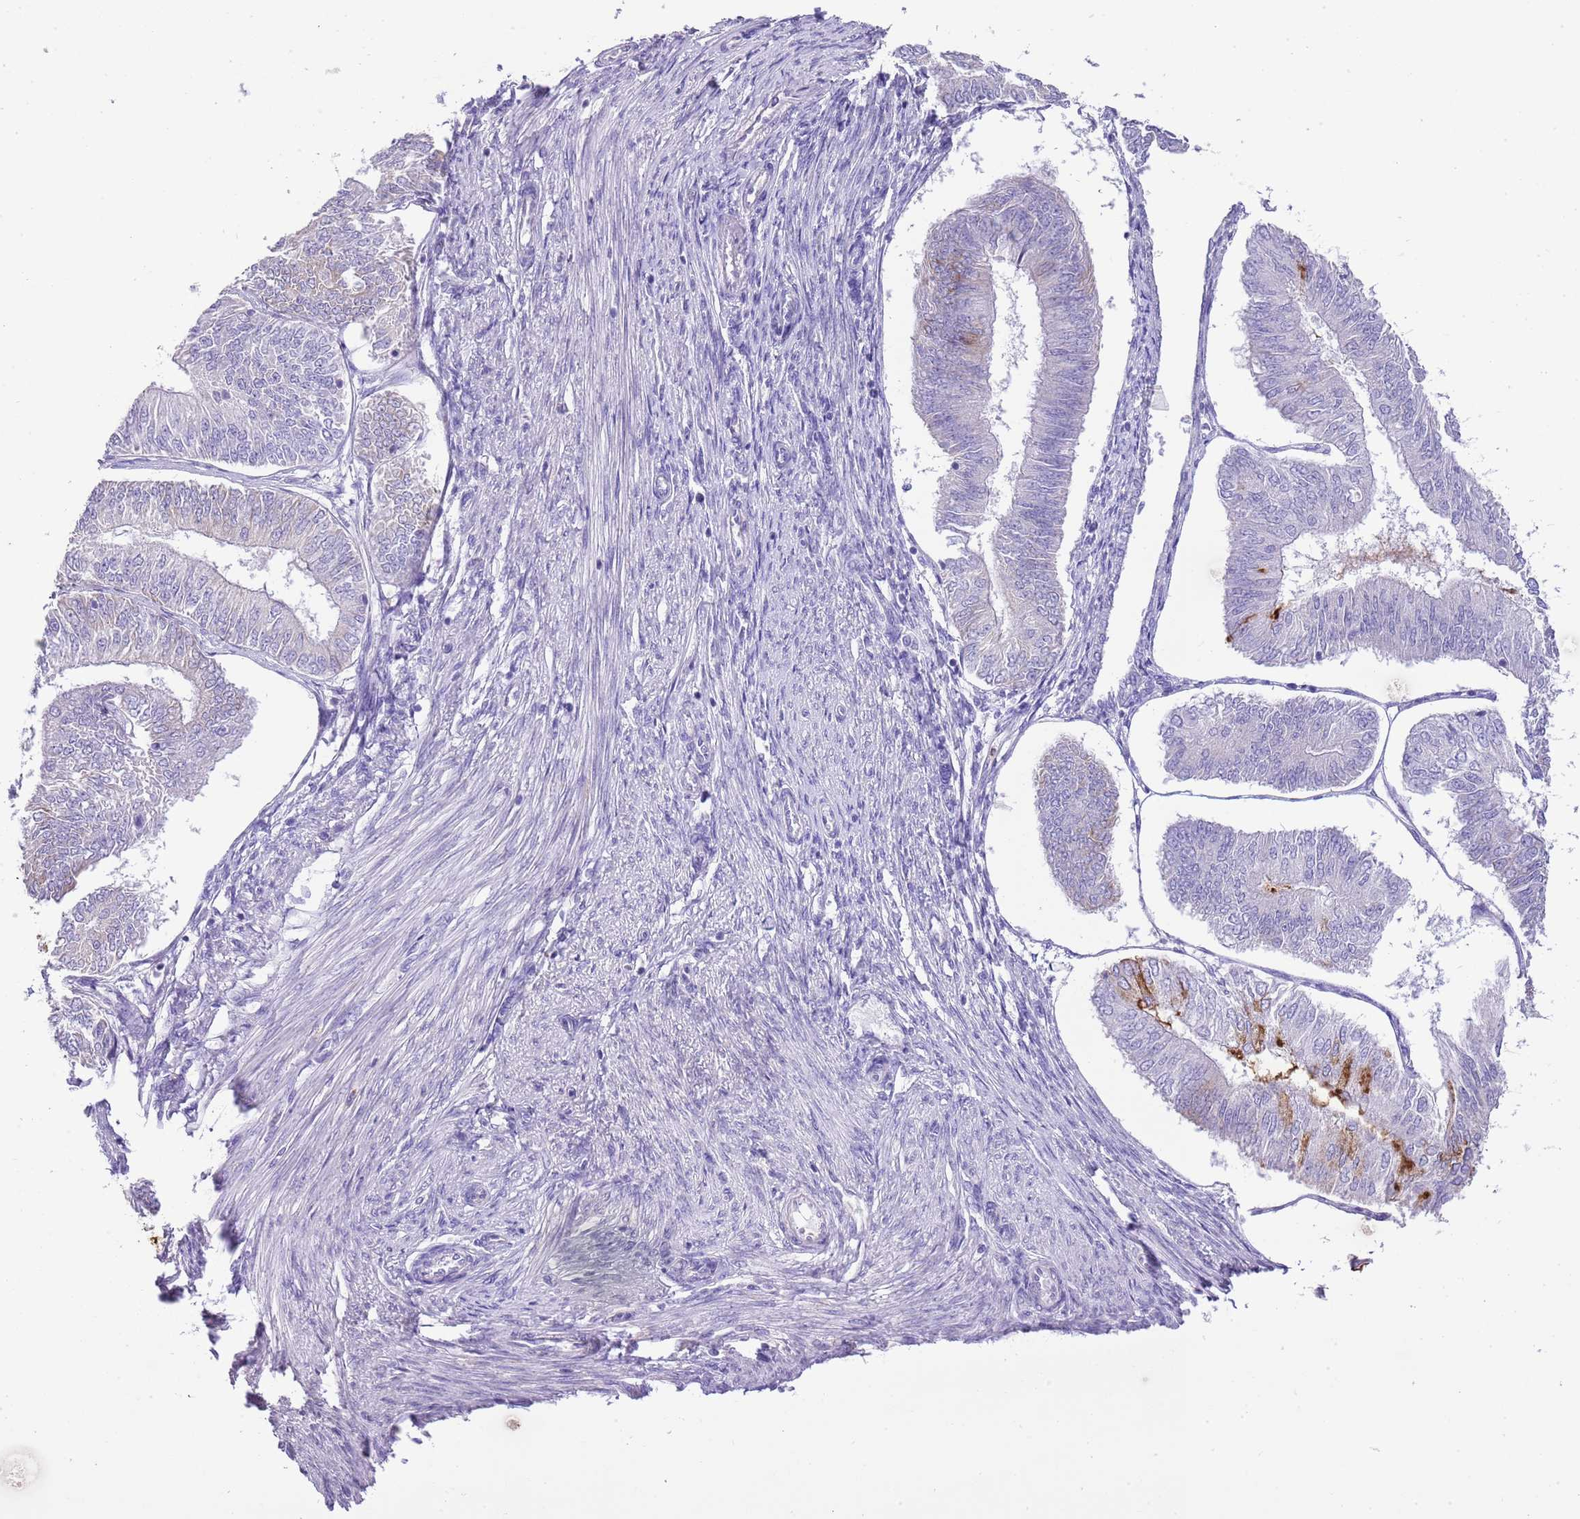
{"staining": {"intensity": "moderate", "quantity": "<25%", "location": "cytoplasmic/membranous"}, "tissue": "endometrial cancer", "cell_type": "Tumor cells", "image_type": "cancer", "snomed": [{"axis": "morphology", "description": "Adenocarcinoma, NOS"}, {"axis": "topography", "description": "Endometrium"}], "caption": "Adenocarcinoma (endometrial) tissue demonstrates moderate cytoplasmic/membranous expression in approximately <25% of tumor cells (brown staining indicates protein expression, while blue staining denotes nuclei).", "gene": "OR2Z1", "patient": {"sex": "female", "age": 58}}